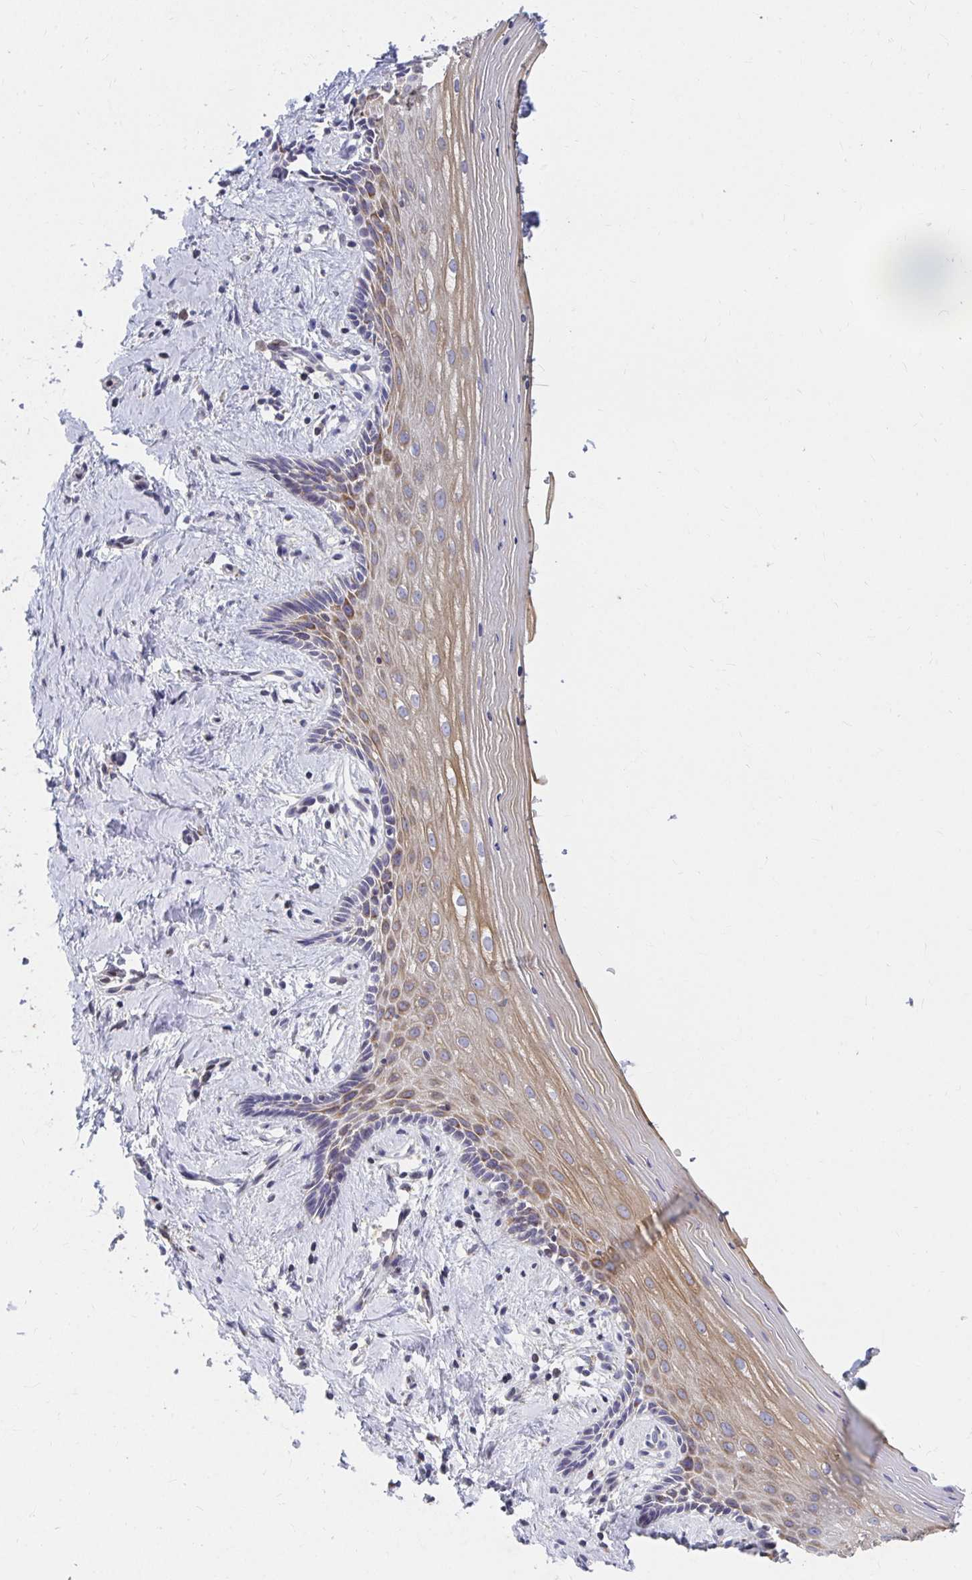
{"staining": {"intensity": "moderate", "quantity": "25%-75%", "location": "cytoplasmic/membranous"}, "tissue": "vagina", "cell_type": "Squamous epithelial cells", "image_type": "normal", "snomed": [{"axis": "morphology", "description": "Normal tissue, NOS"}, {"axis": "topography", "description": "Vagina"}], "caption": "A high-resolution photomicrograph shows immunohistochemistry (IHC) staining of benign vagina, which displays moderate cytoplasmic/membranous staining in about 25%-75% of squamous epithelial cells.", "gene": "EXOC5", "patient": {"sex": "female", "age": 42}}